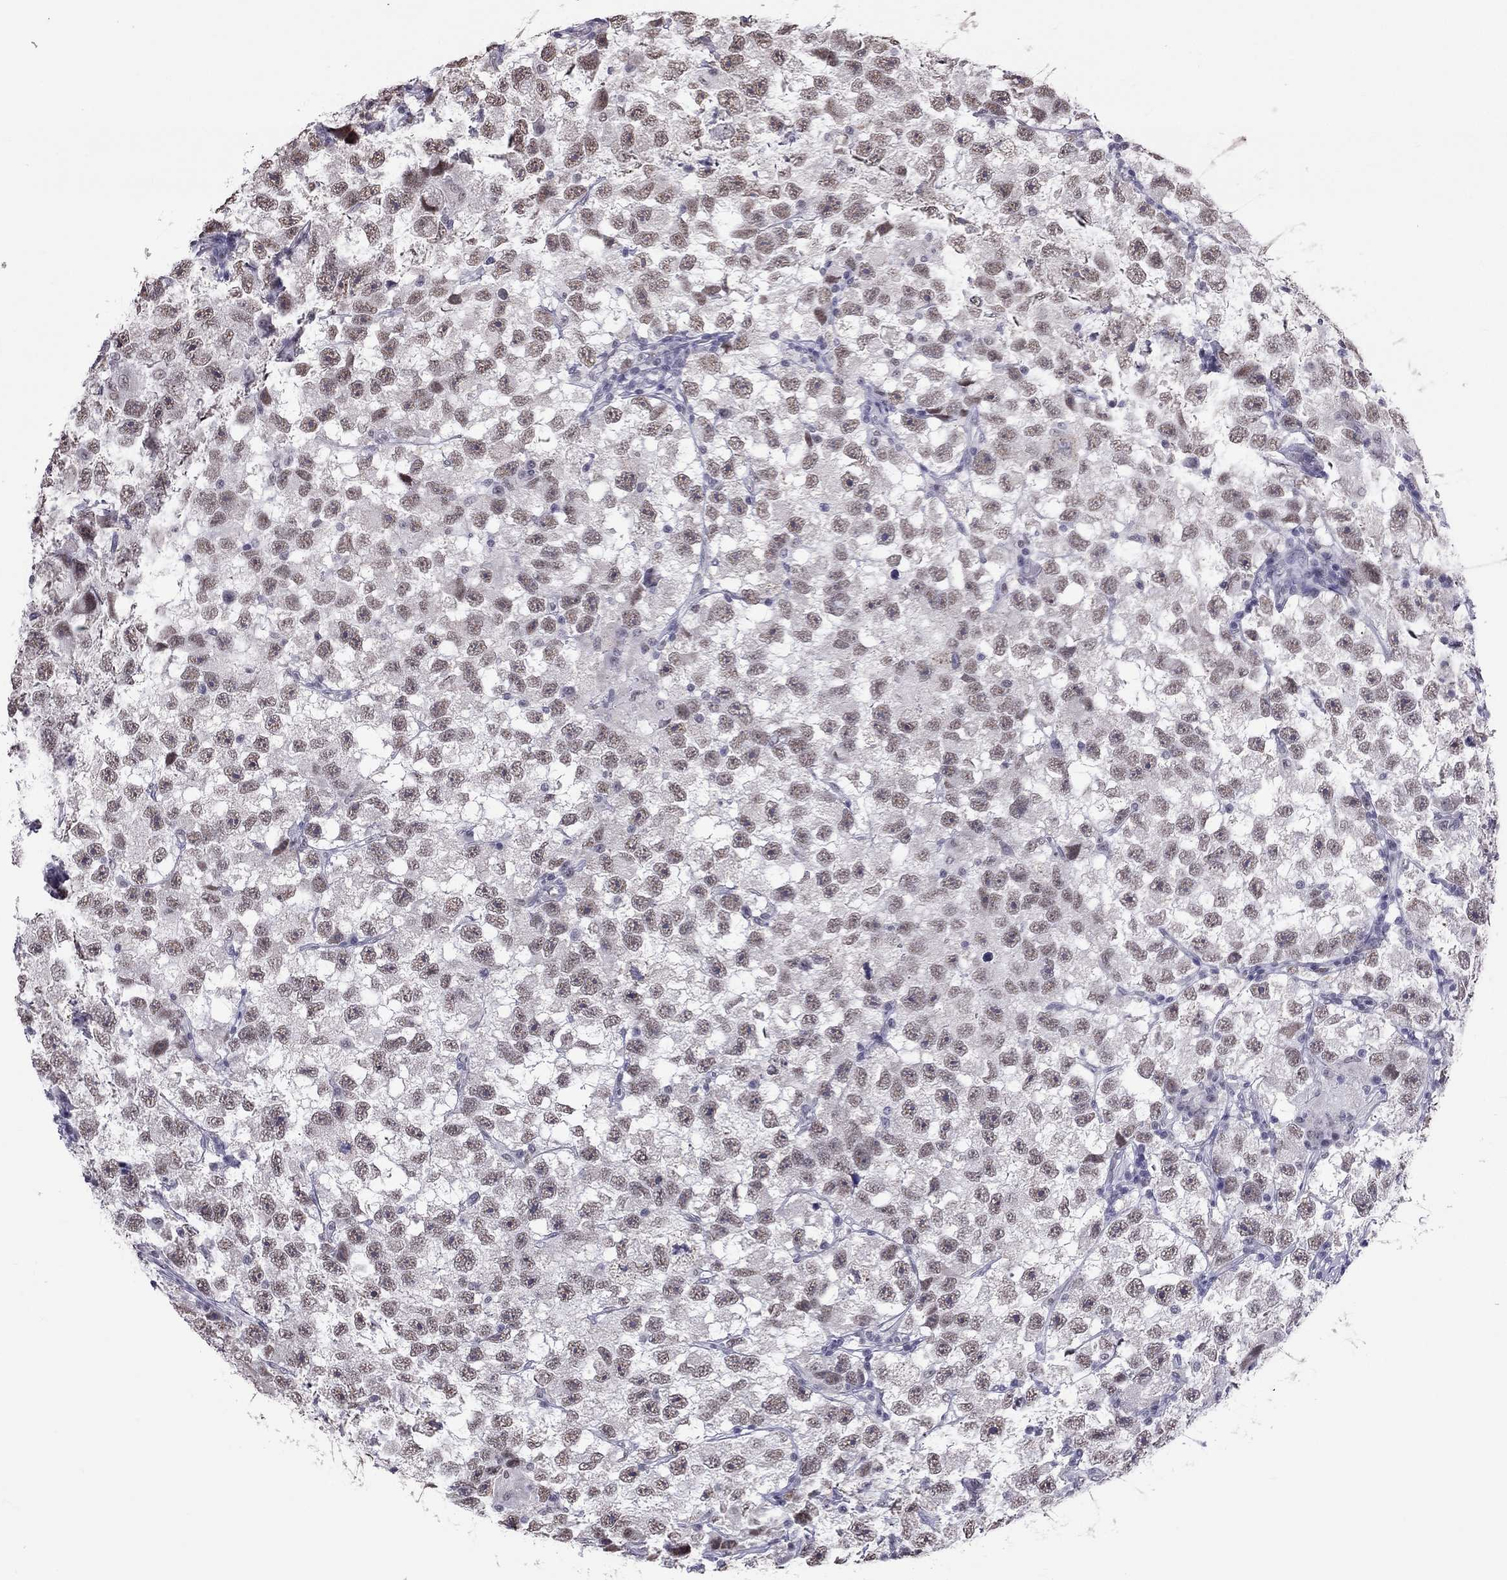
{"staining": {"intensity": "moderate", "quantity": ">75%", "location": "nuclear"}, "tissue": "testis cancer", "cell_type": "Tumor cells", "image_type": "cancer", "snomed": [{"axis": "morphology", "description": "Seminoma, NOS"}, {"axis": "topography", "description": "Testis"}], "caption": "Brown immunohistochemical staining in testis seminoma demonstrates moderate nuclear expression in approximately >75% of tumor cells.", "gene": "PPP1R3A", "patient": {"sex": "male", "age": 26}}